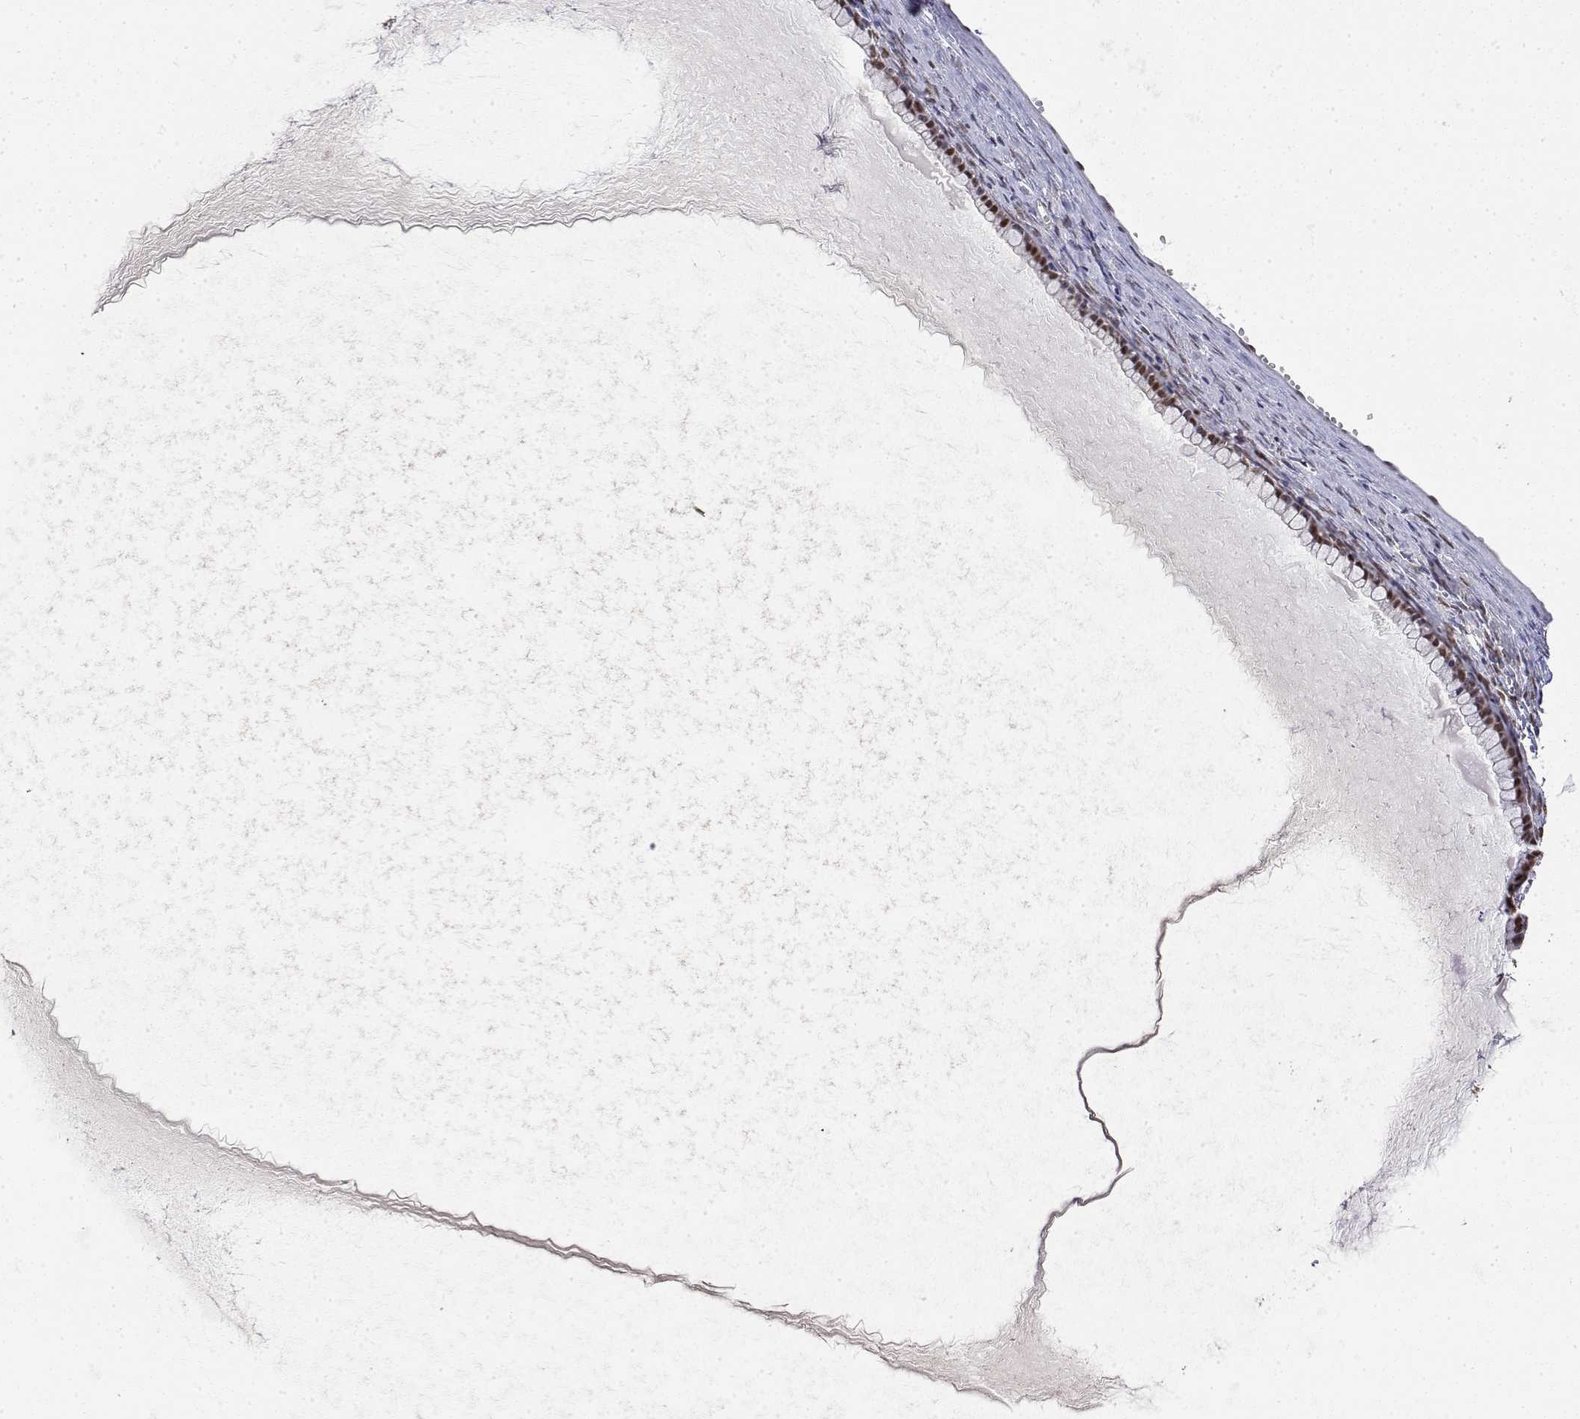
{"staining": {"intensity": "moderate", "quantity": ">75%", "location": "nuclear"}, "tissue": "ovarian cancer", "cell_type": "Tumor cells", "image_type": "cancer", "snomed": [{"axis": "morphology", "description": "Cystadenocarcinoma, mucinous, NOS"}, {"axis": "topography", "description": "Ovary"}], "caption": "Moderate nuclear positivity is appreciated in about >75% of tumor cells in ovarian mucinous cystadenocarcinoma. (Stains: DAB in brown, nuclei in blue, Microscopy: brightfield microscopy at high magnification).", "gene": "TPI1", "patient": {"sex": "female", "age": 41}}